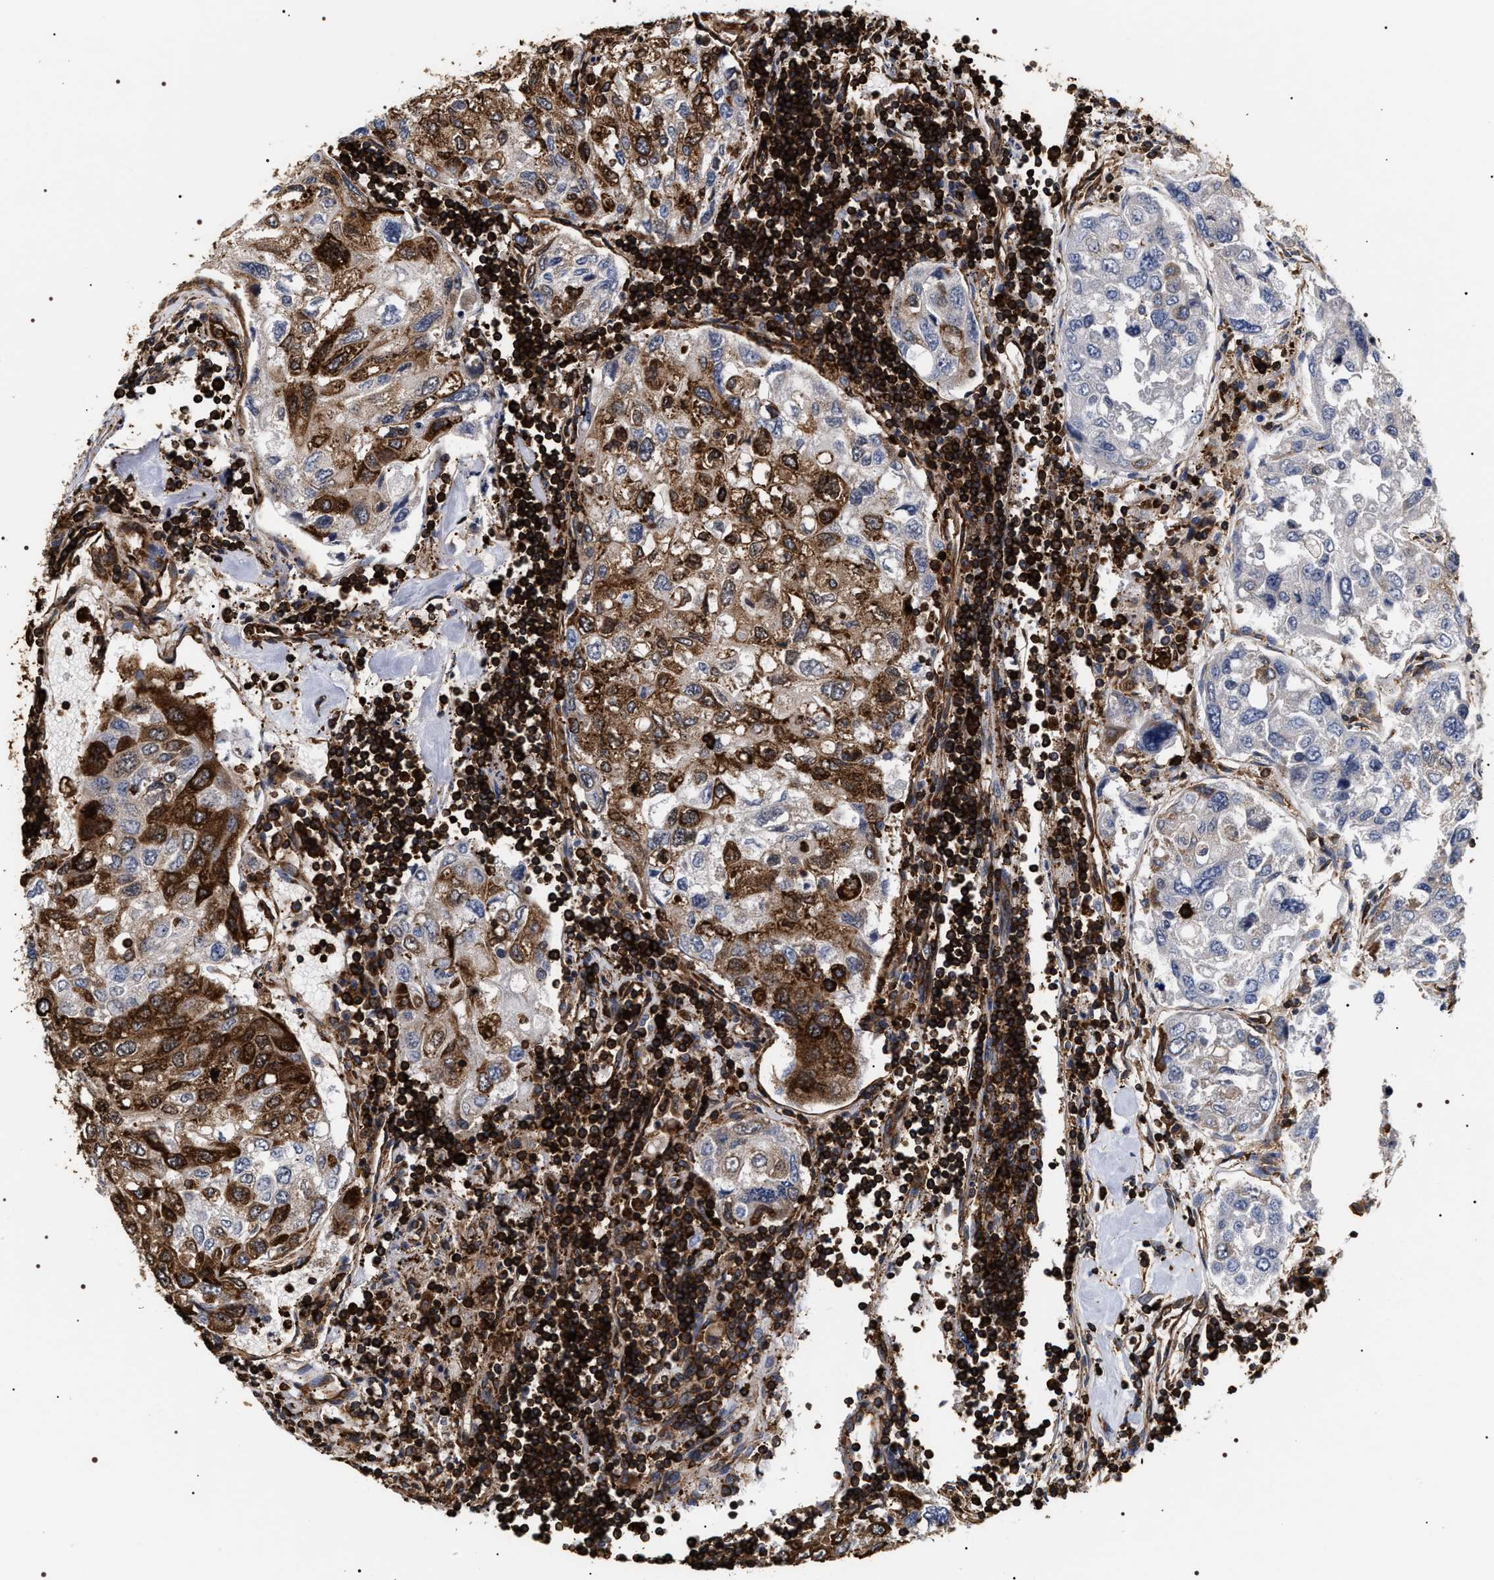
{"staining": {"intensity": "strong", "quantity": "25%-75%", "location": "cytoplasmic/membranous"}, "tissue": "urothelial cancer", "cell_type": "Tumor cells", "image_type": "cancer", "snomed": [{"axis": "morphology", "description": "Urothelial carcinoma, High grade"}, {"axis": "topography", "description": "Lymph node"}, {"axis": "topography", "description": "Urinary bladder"}], "caption": "Protein analysis of urothelial carcinoma (high-grade) tissue demonstrates strong cytoplasmic/membranous positivity in about 25%-75% of tumor cells.", "gene": "SERBP1", "patient": {"sex": "male", "age": 51}}